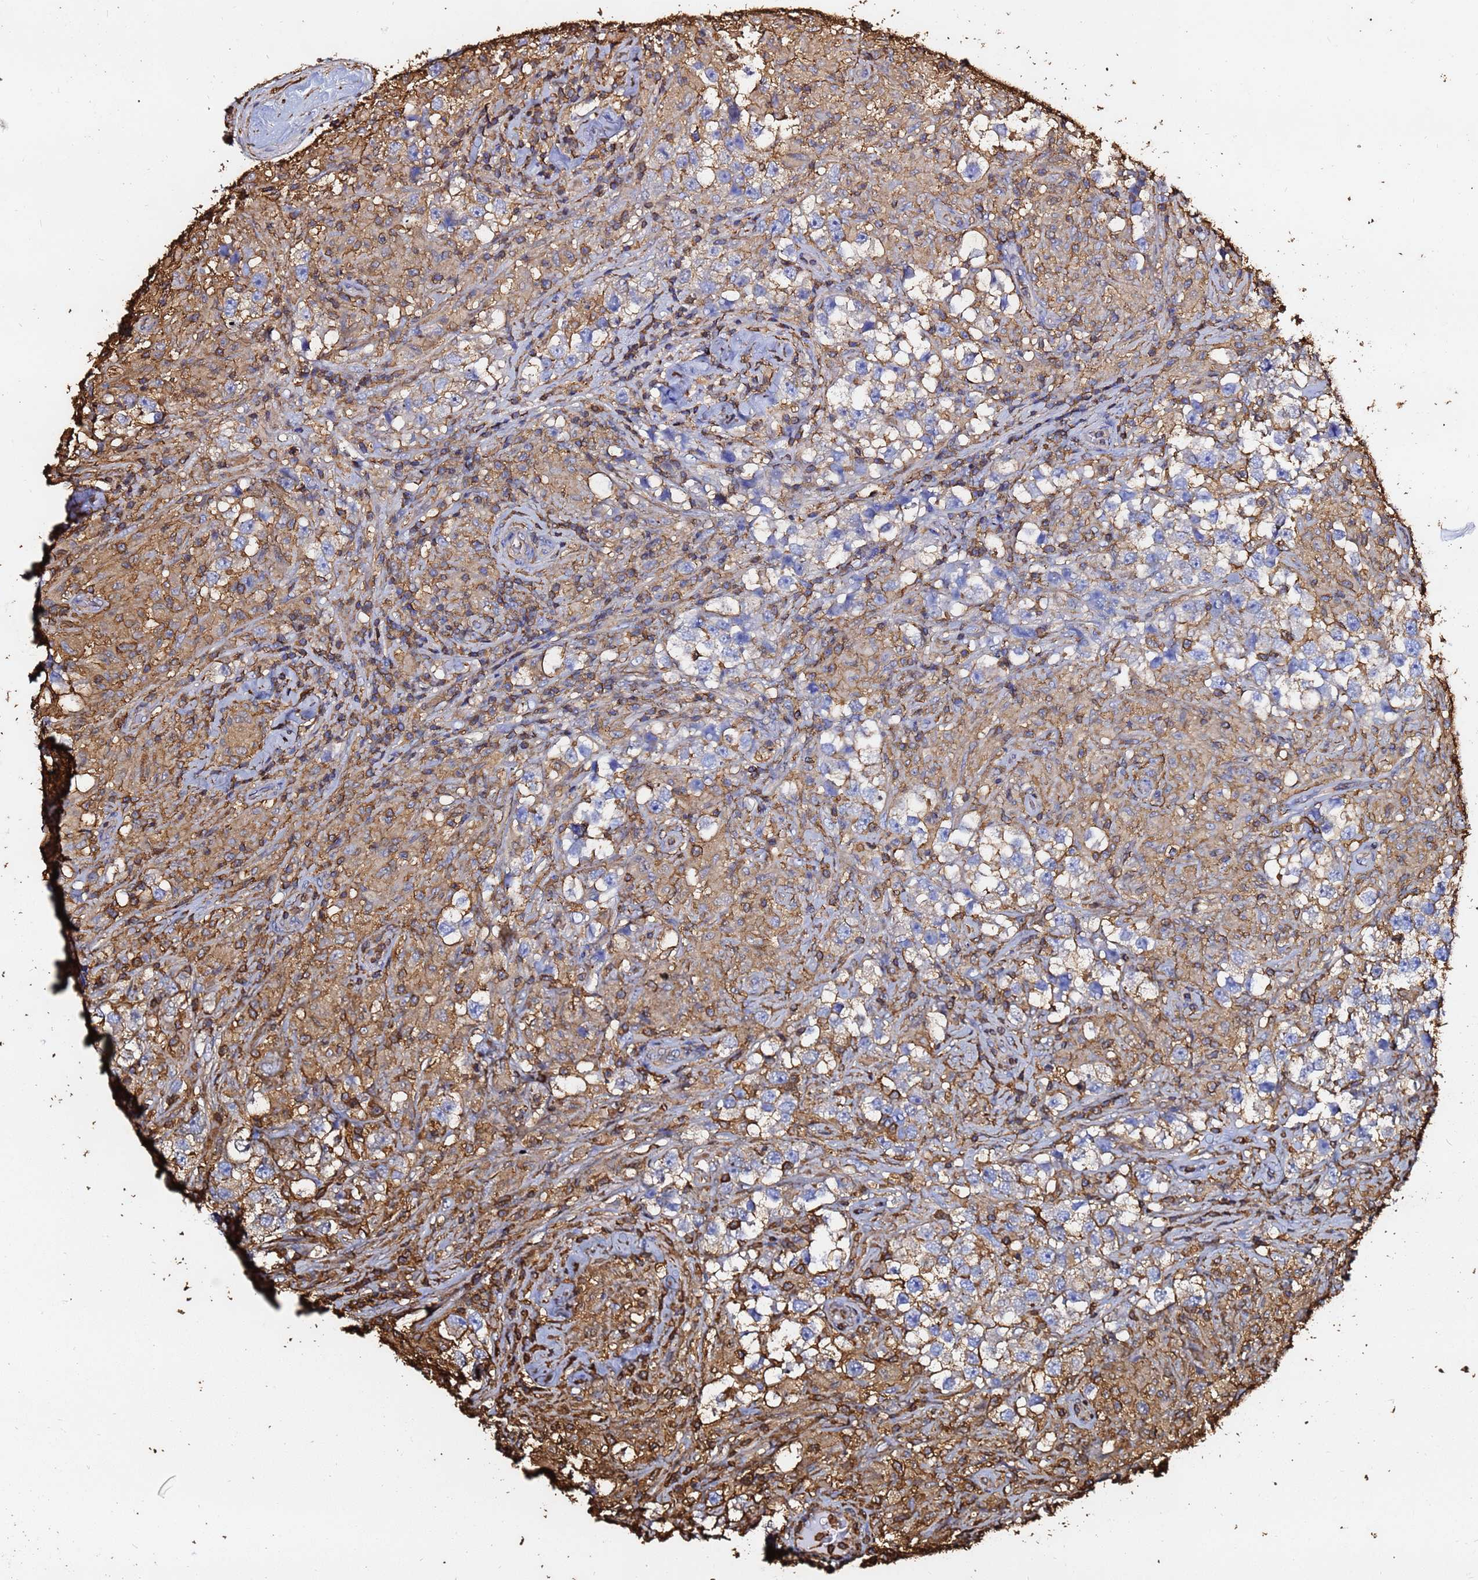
{"staining": {"intensity": "moderate", "quantity": "25%-75%", "location": "cytoplasmic/membranous"}, "tissue": "testis cancer", "cell_type": "Tumor cells", "image_type": "cancer", "snomed": [{"axis": "morphology", "description": "Seminoma, NOS"}, {"axis": "topography", "description": "Testis"}], "caption": "Tumor cells reveal moderate cytoplasmic/membranous staining in about 25%-75% of cells in testis cancer. (DAB (3,3'-diaminobenzidine) IHC with brightfield microscopy, high magnification).", "gene": "ACTB", "patient": {"sex": "male", "age": 46}}